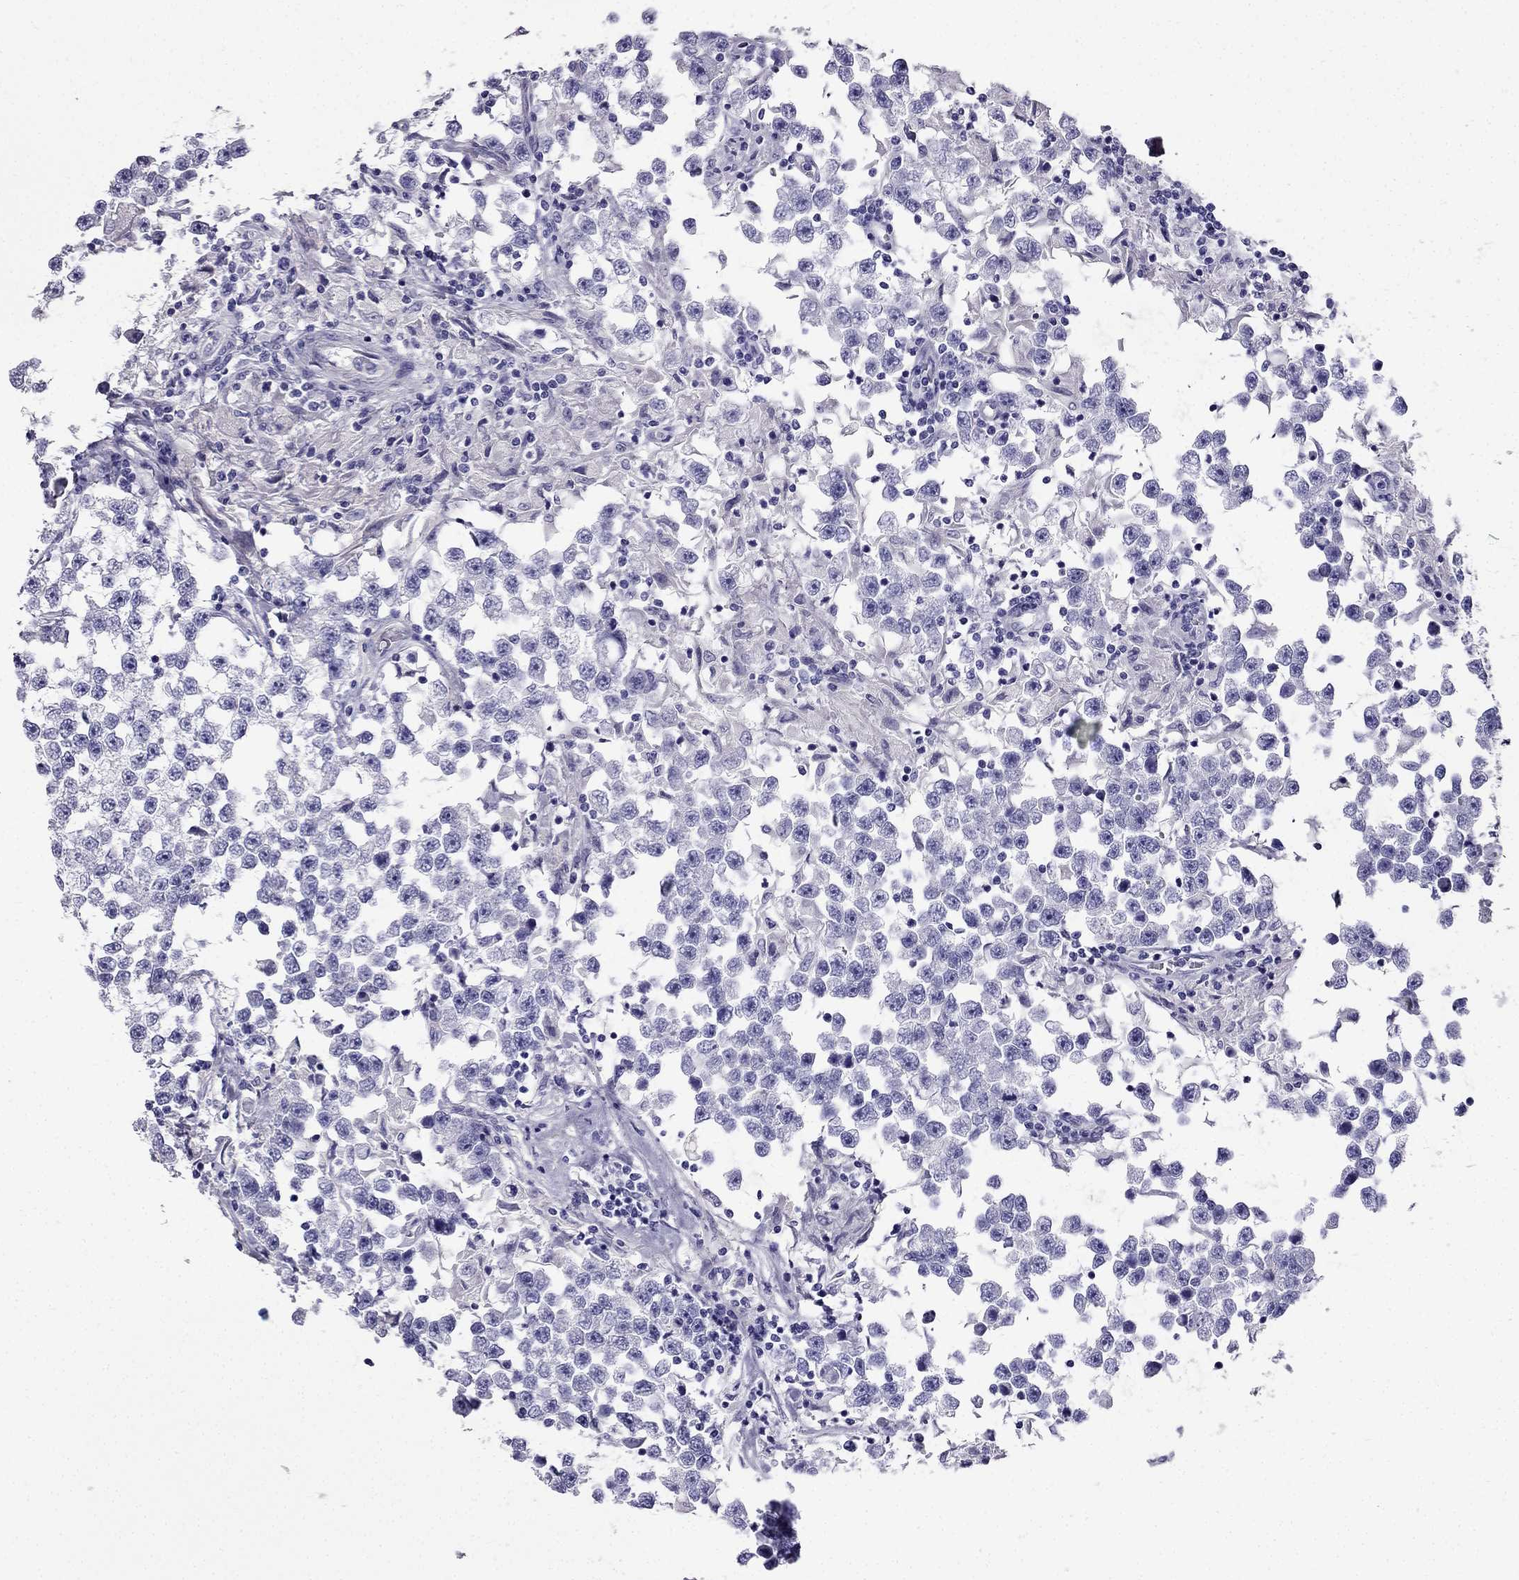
{"staining": {"intensity": "negative", "quantity": "none", "location": "none"}, "tissue": "testis cancer", "cell_type": "Tumor cells", "image_type": "cancer", "snomed": [{"axis": "morphology", "description": "Seminoma, NOS"}, {"axis": "topography", "description": "Testis"}], "caption": "A micrograph of testis cancer (seminoma) stained for a protein shows no brown staining in tumor cells. Nuclei are stained in blue.", "gene": "PTH", "patient": {"sex": "male", "age": 46}}